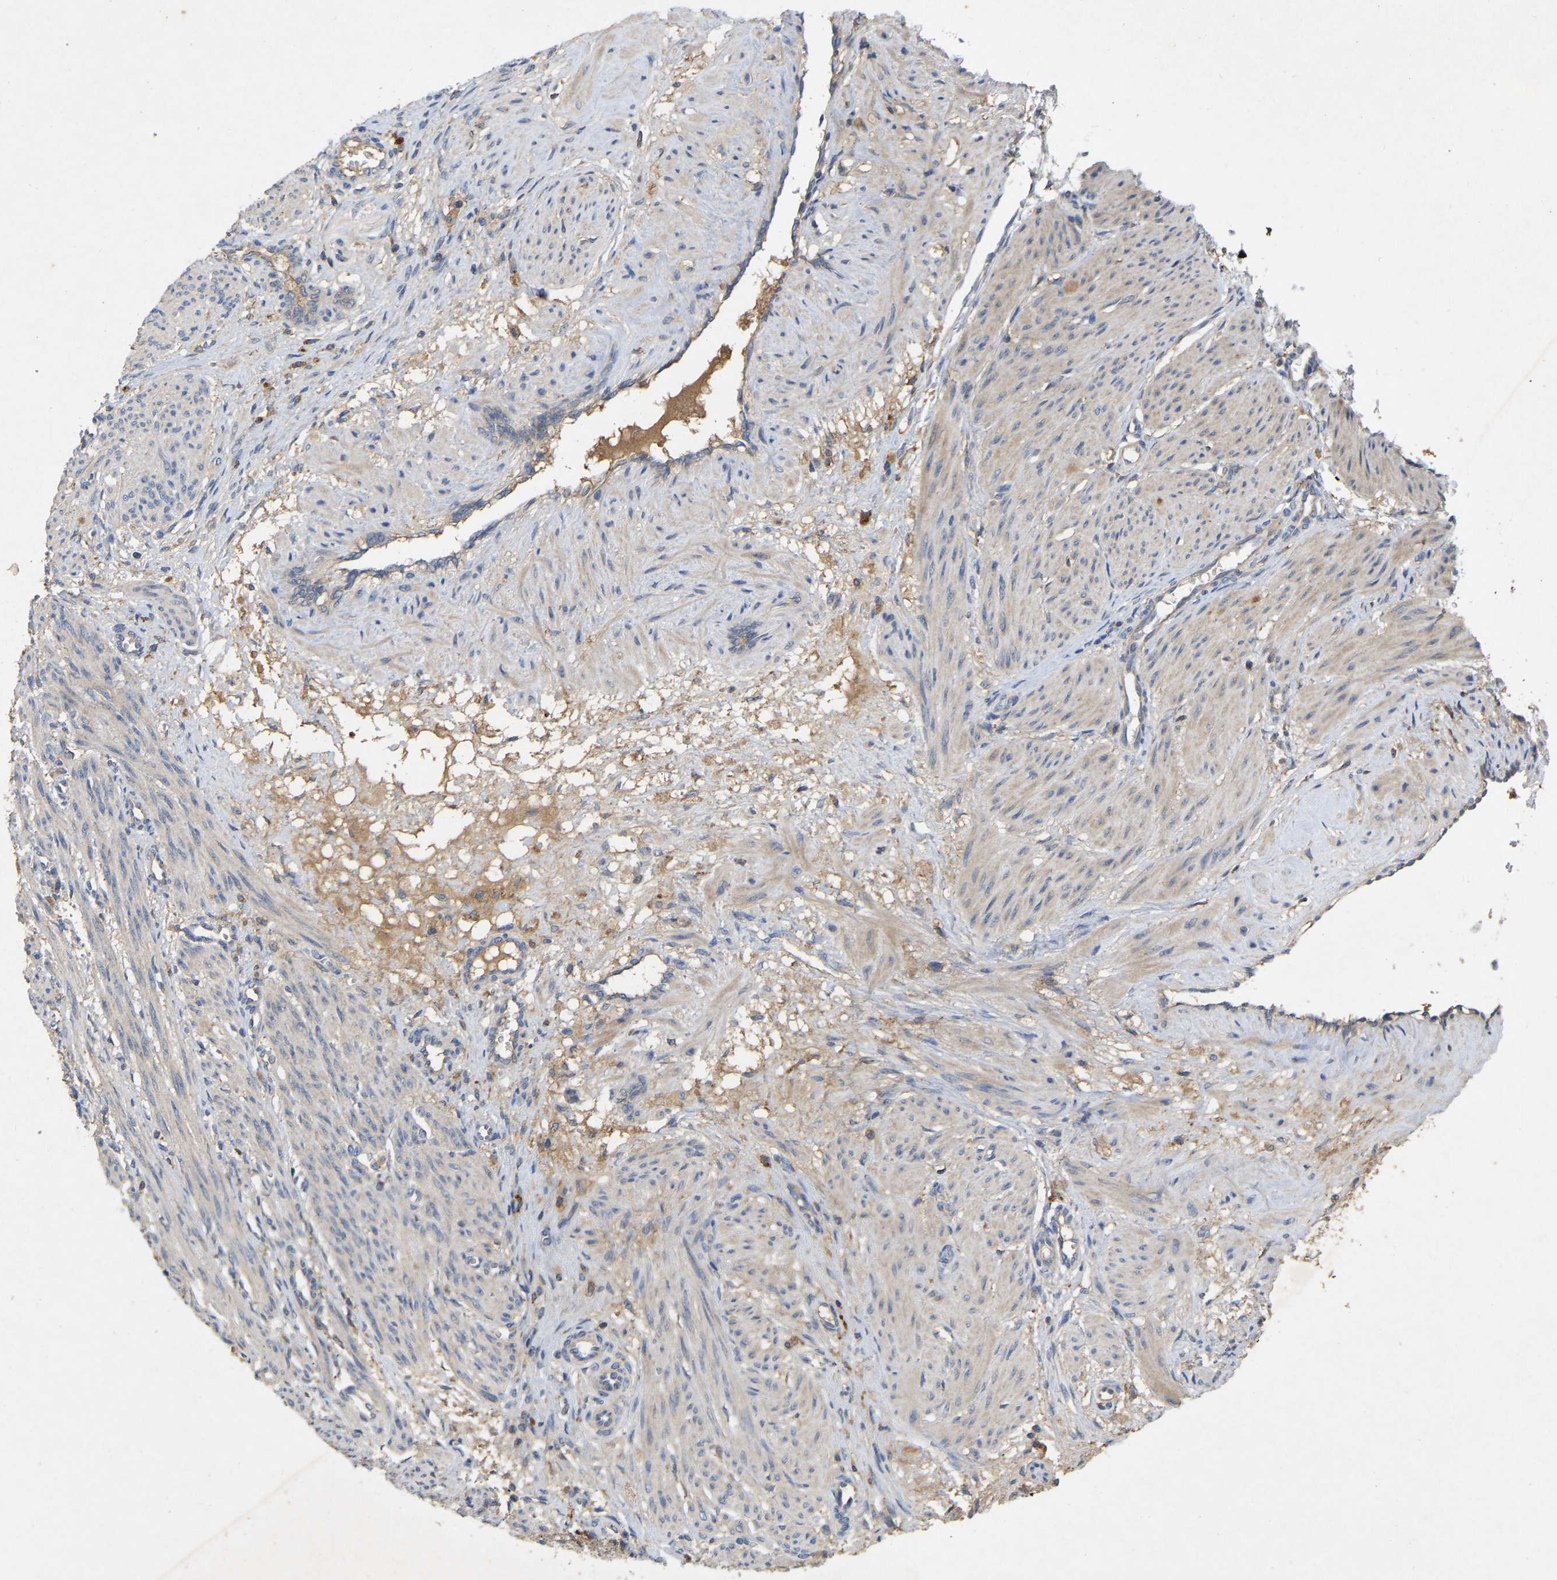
{"staining": {"intensity": "weak", "quantity": "25%-75%", "location": "cytoplasmic/membranous"}, "tissue": "smooth muscle", "cell_type": "Smooth muscle cells", "image_type": "normal", "snomed": [{"axis": "morphology", "description": "Normal tissue, NOS"}, {"axis": "topography", "description": "Endometrium"}], "caption": "Immunohistochemical staining of unremarkable smooth muscle displays low levels of weak cytoplasmic/membranous expression in about 25%-75% of smooth muscle cells.", "gene": "LPAR2", "patient": {"sex": "female", "age": 33}}